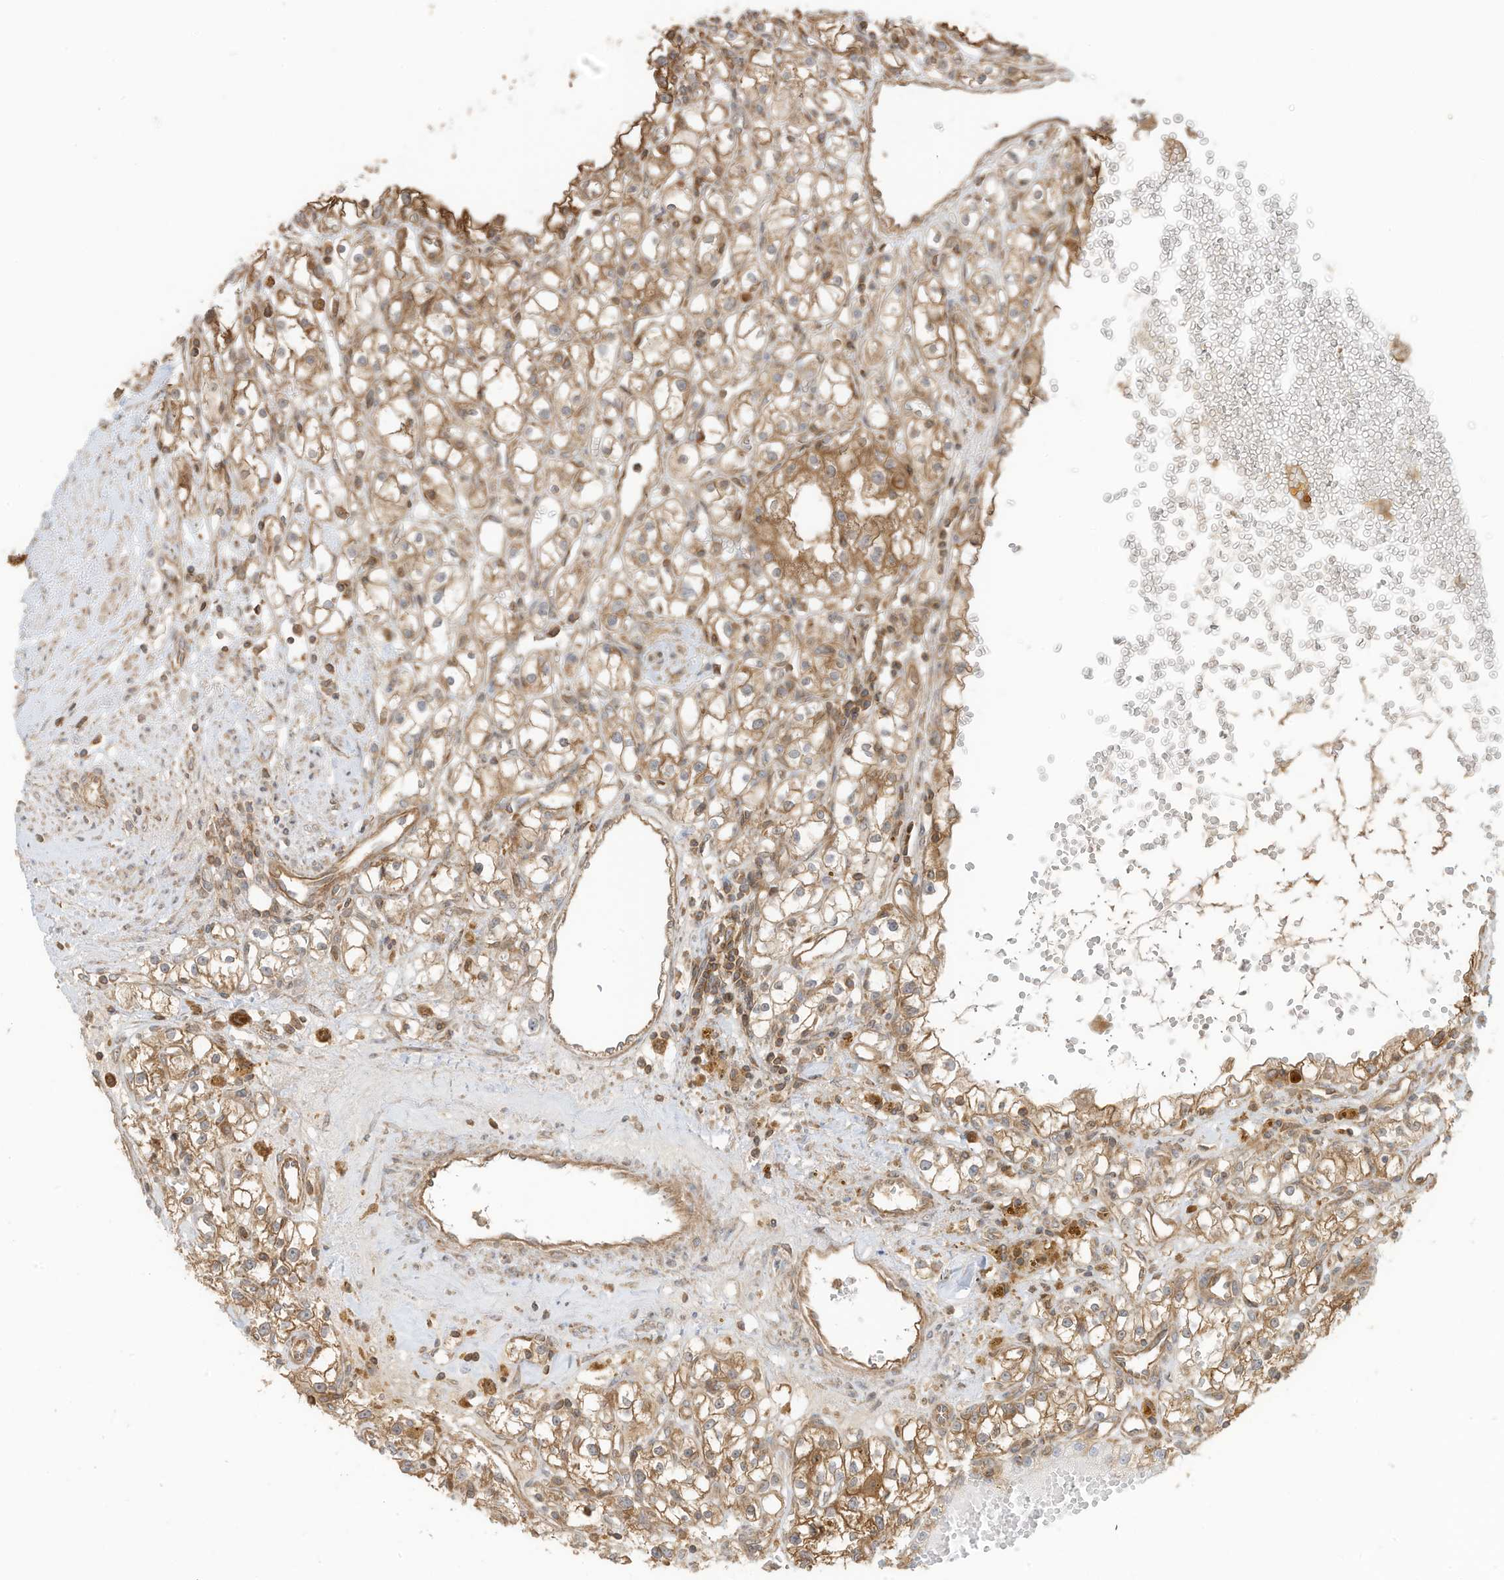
{"staining": {"intensity": "moderate", "quantity": ">75%", "location": "cytoplasmic/membranous"}, "tissue": "renal cancer", "cell_type": "Tumor cells", "image_type": "cancer", "snomed": [{"axis": "morphology", "description": "Adenocarcinoma, NOS"}, {"axis": "topography", "description": "Kidney"}], "caption": "The photomicrograph demonstrates staining of adenocarcinoma (renal), revealing moderate cytoplasmic/membranous protein expression (brown color) within tumor cells. The staining is performed using DAB brown chromogen to label protein expression. The nuclei are counter-stained blue using hematoxylin.", "gene": "SLC25A12", "patient": {"sex": "male", "age": 56}}